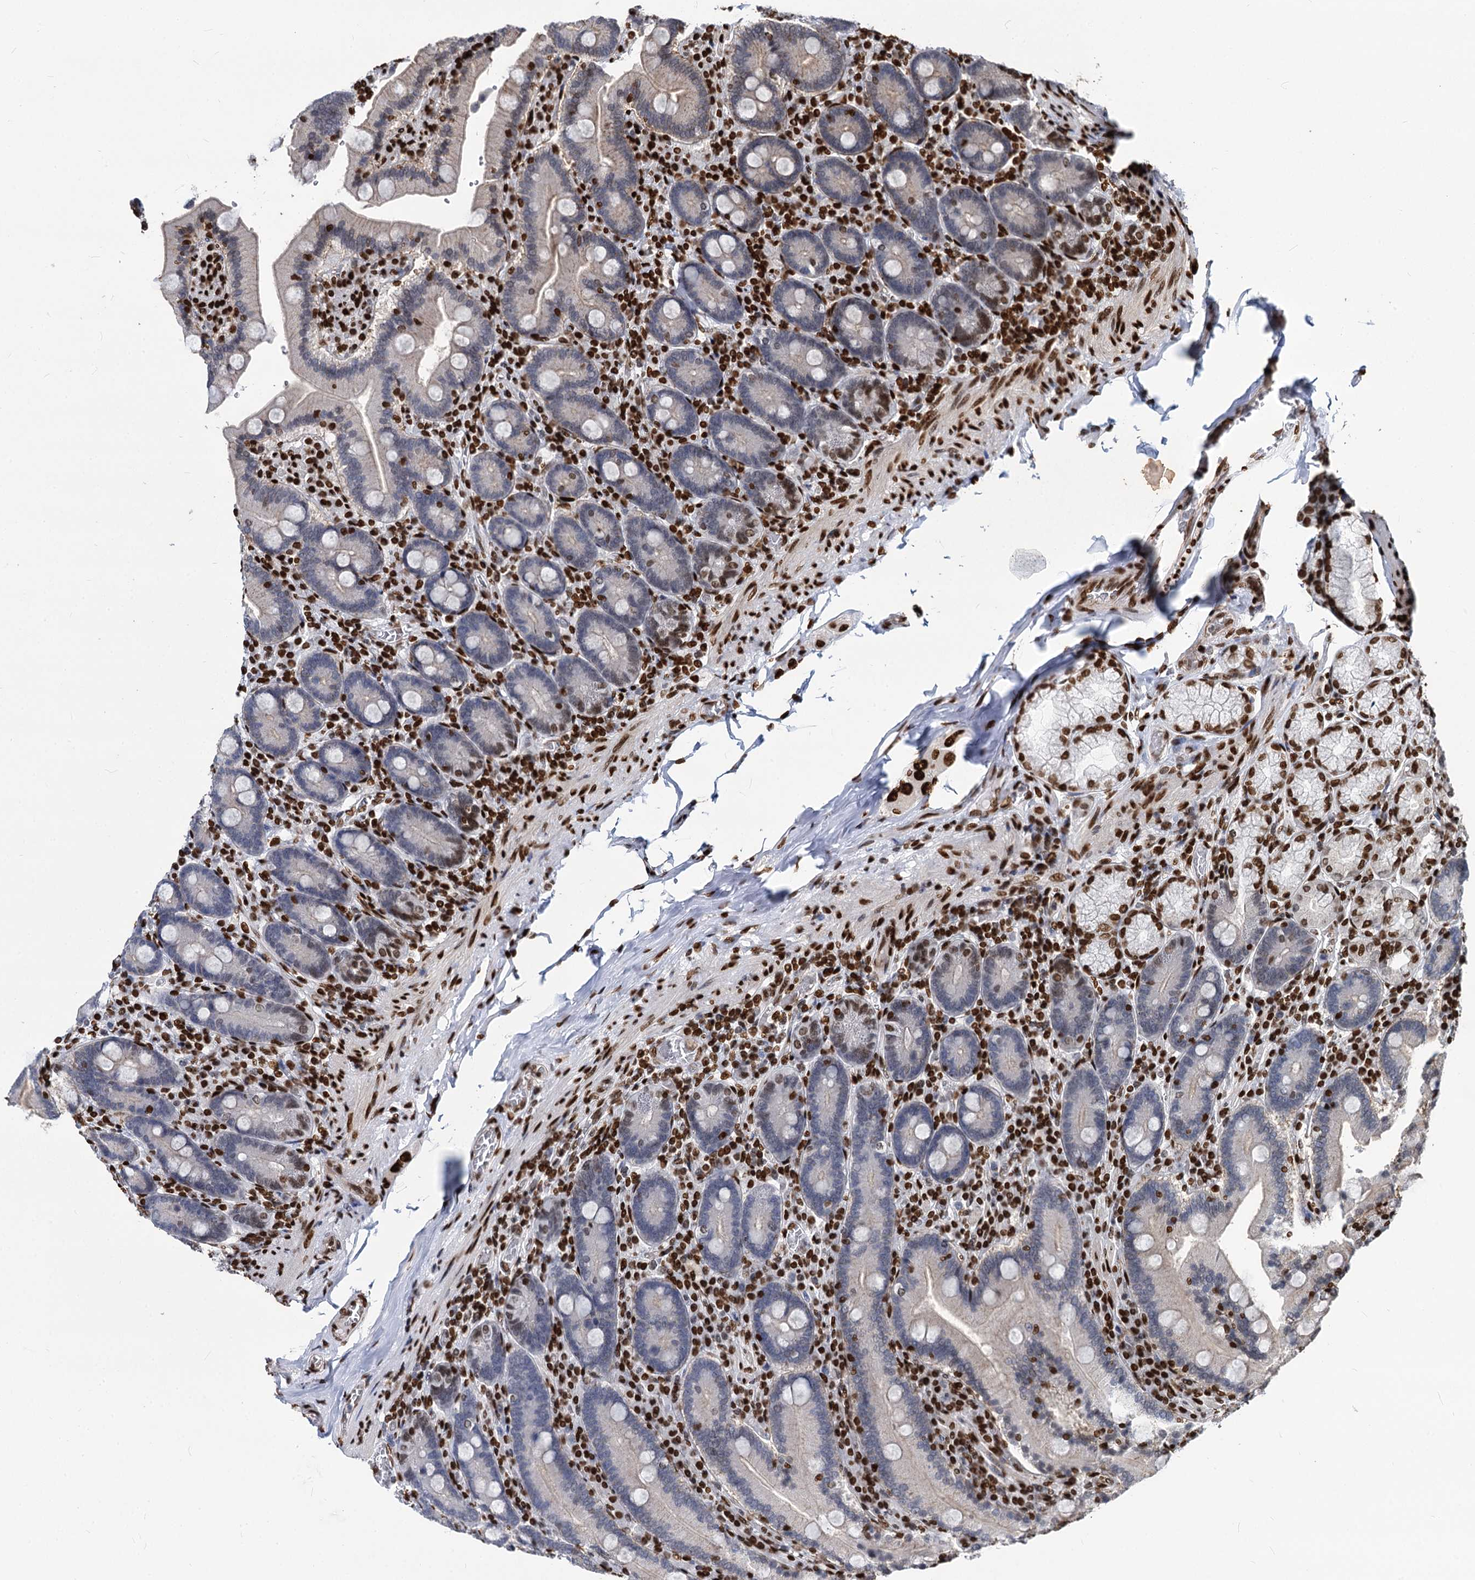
{"staining": {"intensity": "moderate", "quantity": "<25%", "location": "nuclear"}, "tissue": "duodenum", "cell_type": "Glandular cells", "image_type": "normal", "snomed": [{"axis": "morphology", "description": "Normal tissue, NOS"}, {"axis": "topography", "description": "Duodenum"}], "caption": "This image reveals immunohistochemistry staining of benign human duodenum, with low moderate nuclear positivity in about <25% of glandular cells.", "gene": "MECP2", "patient": {"sex": "female", "age": 62}}